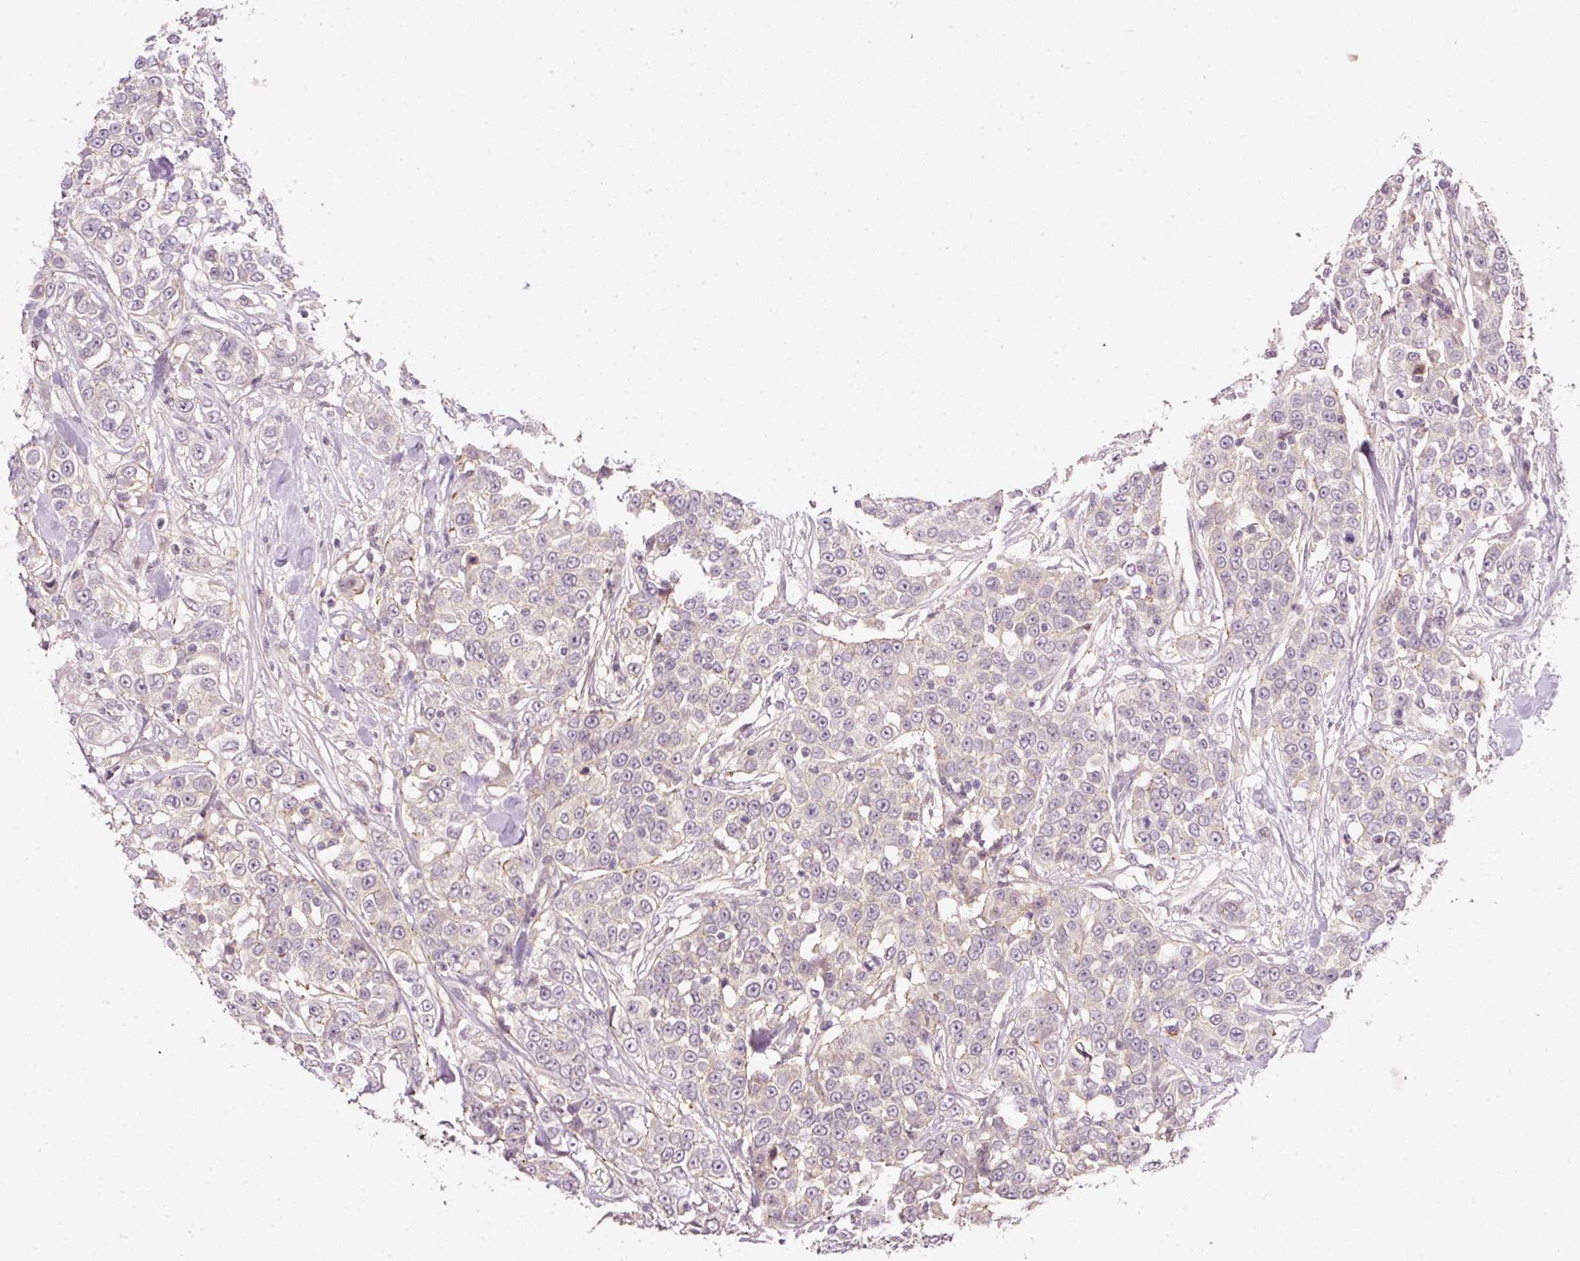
{"staining": {"intensity": "moderate", "quantity": "<25%", "location": "cytoplasmic/membranous"}, "tissue": "urothelial cancer", "cell_type": "Tumor cells", "image_type": "cancer", "snomed": [{"axis": "morphology", "description": "Urothelial carcinoma, High grade"}, {"axis": "topography", "description": "Urinary bladder"}], "caption": "Tumor cells reveal low levels of moderate cytoplasmic/membranous staining in approximately <25% of cells in urothelial carcinoma (high-grade). (IHC, brightfield microscopy, high magnification).", "gene": "TIRAP", "patient": {"sex": "female", "age": 80}}